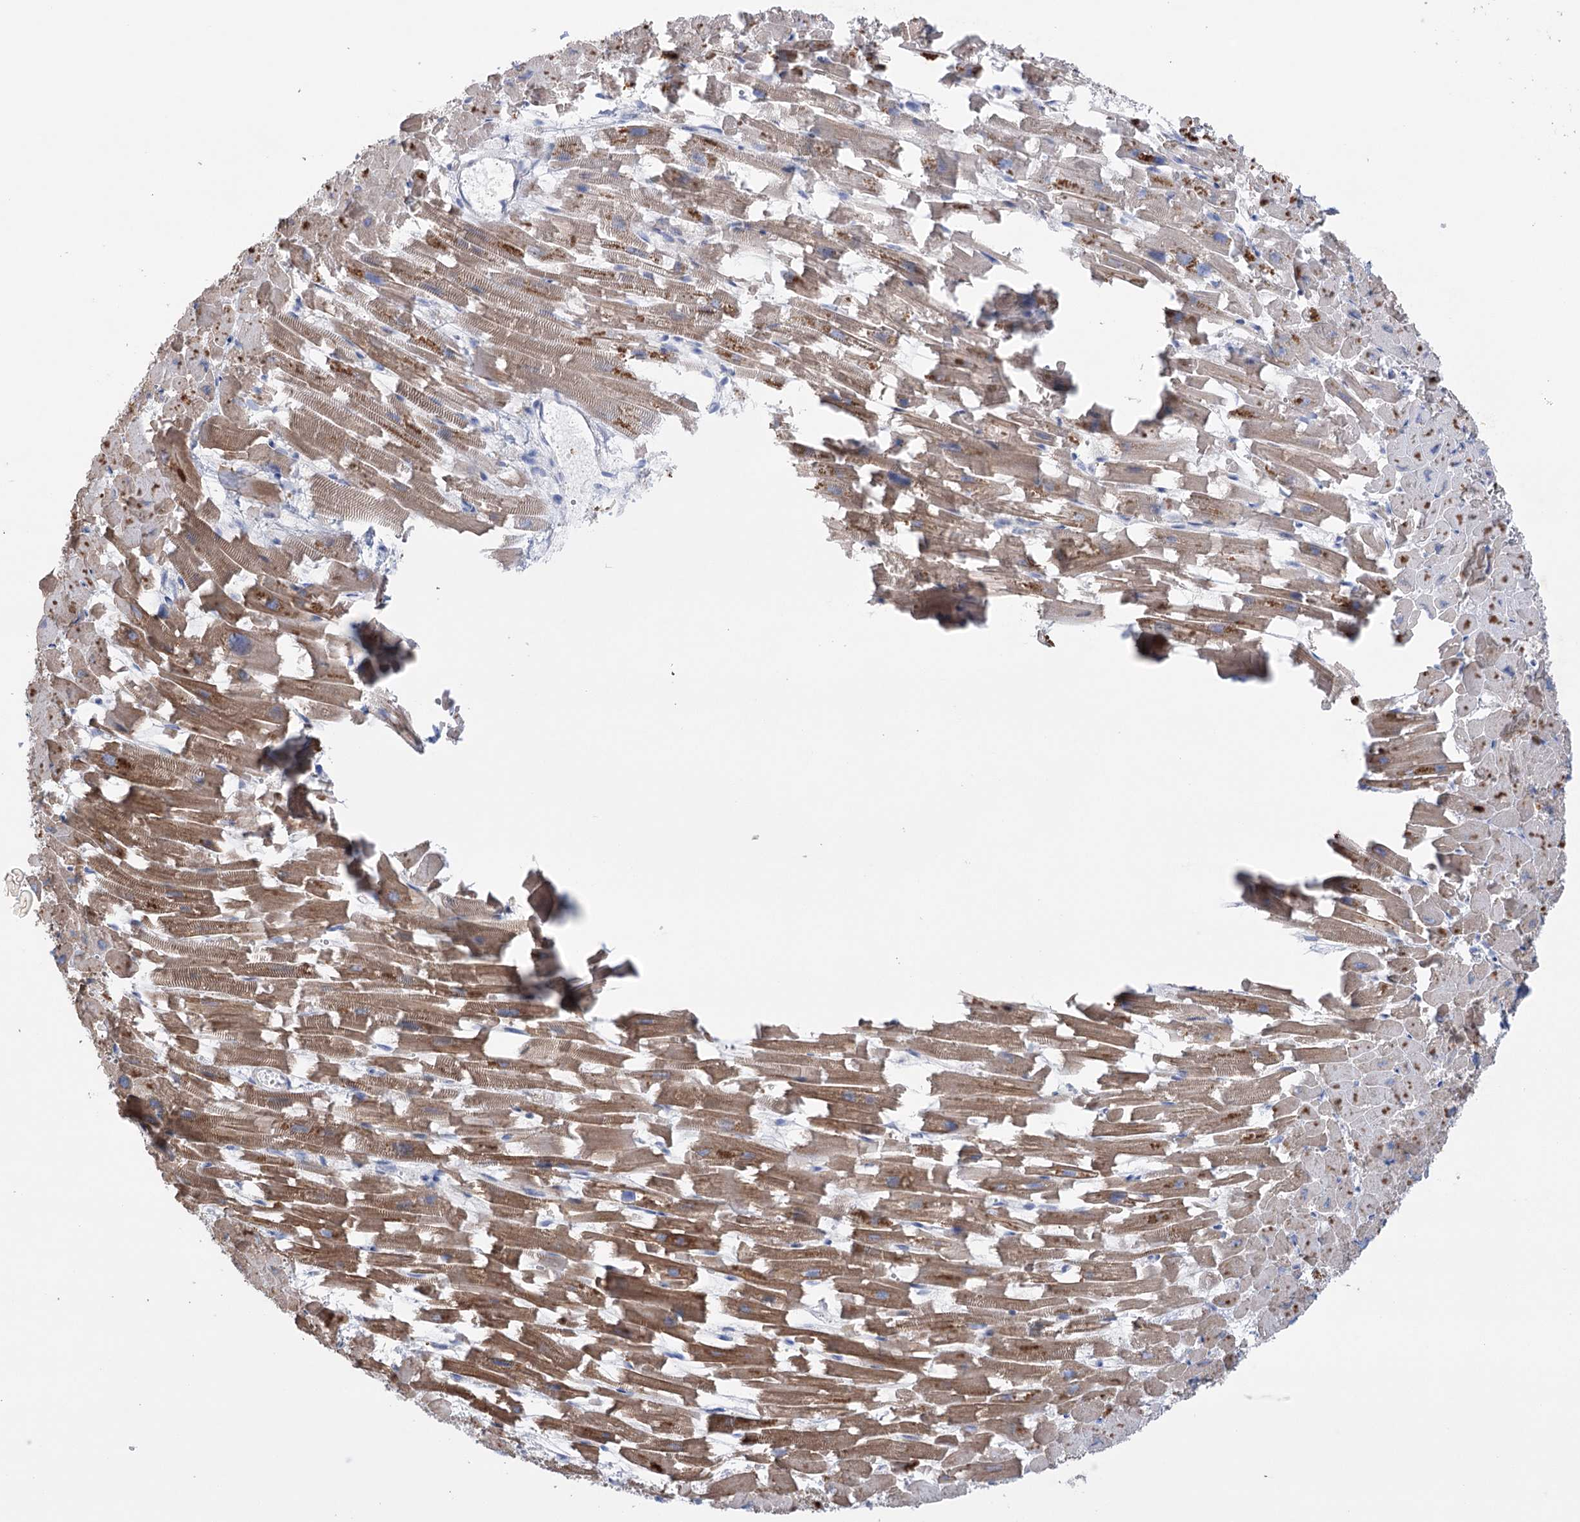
{"staining": {"intensity": "moderate", "quantity": ">75%", "location": "cytoplasmic/membranous"}, "tissue": "heart muscle", "cell_type": "Cardiomyocytes", "image_type": "normal", "snomed": [{"axis": "morphology", "description": "Normal tissue, NOS"}, {"axis": "topography", "description": "Heart"}], "caption": "Cardiomyocytes show moderate cytoplasmic/membranous staining in about >75% of cells in benign heart muscle.", "gene": "MTCH2", "patient": {"sex": "female", "age": 64}}